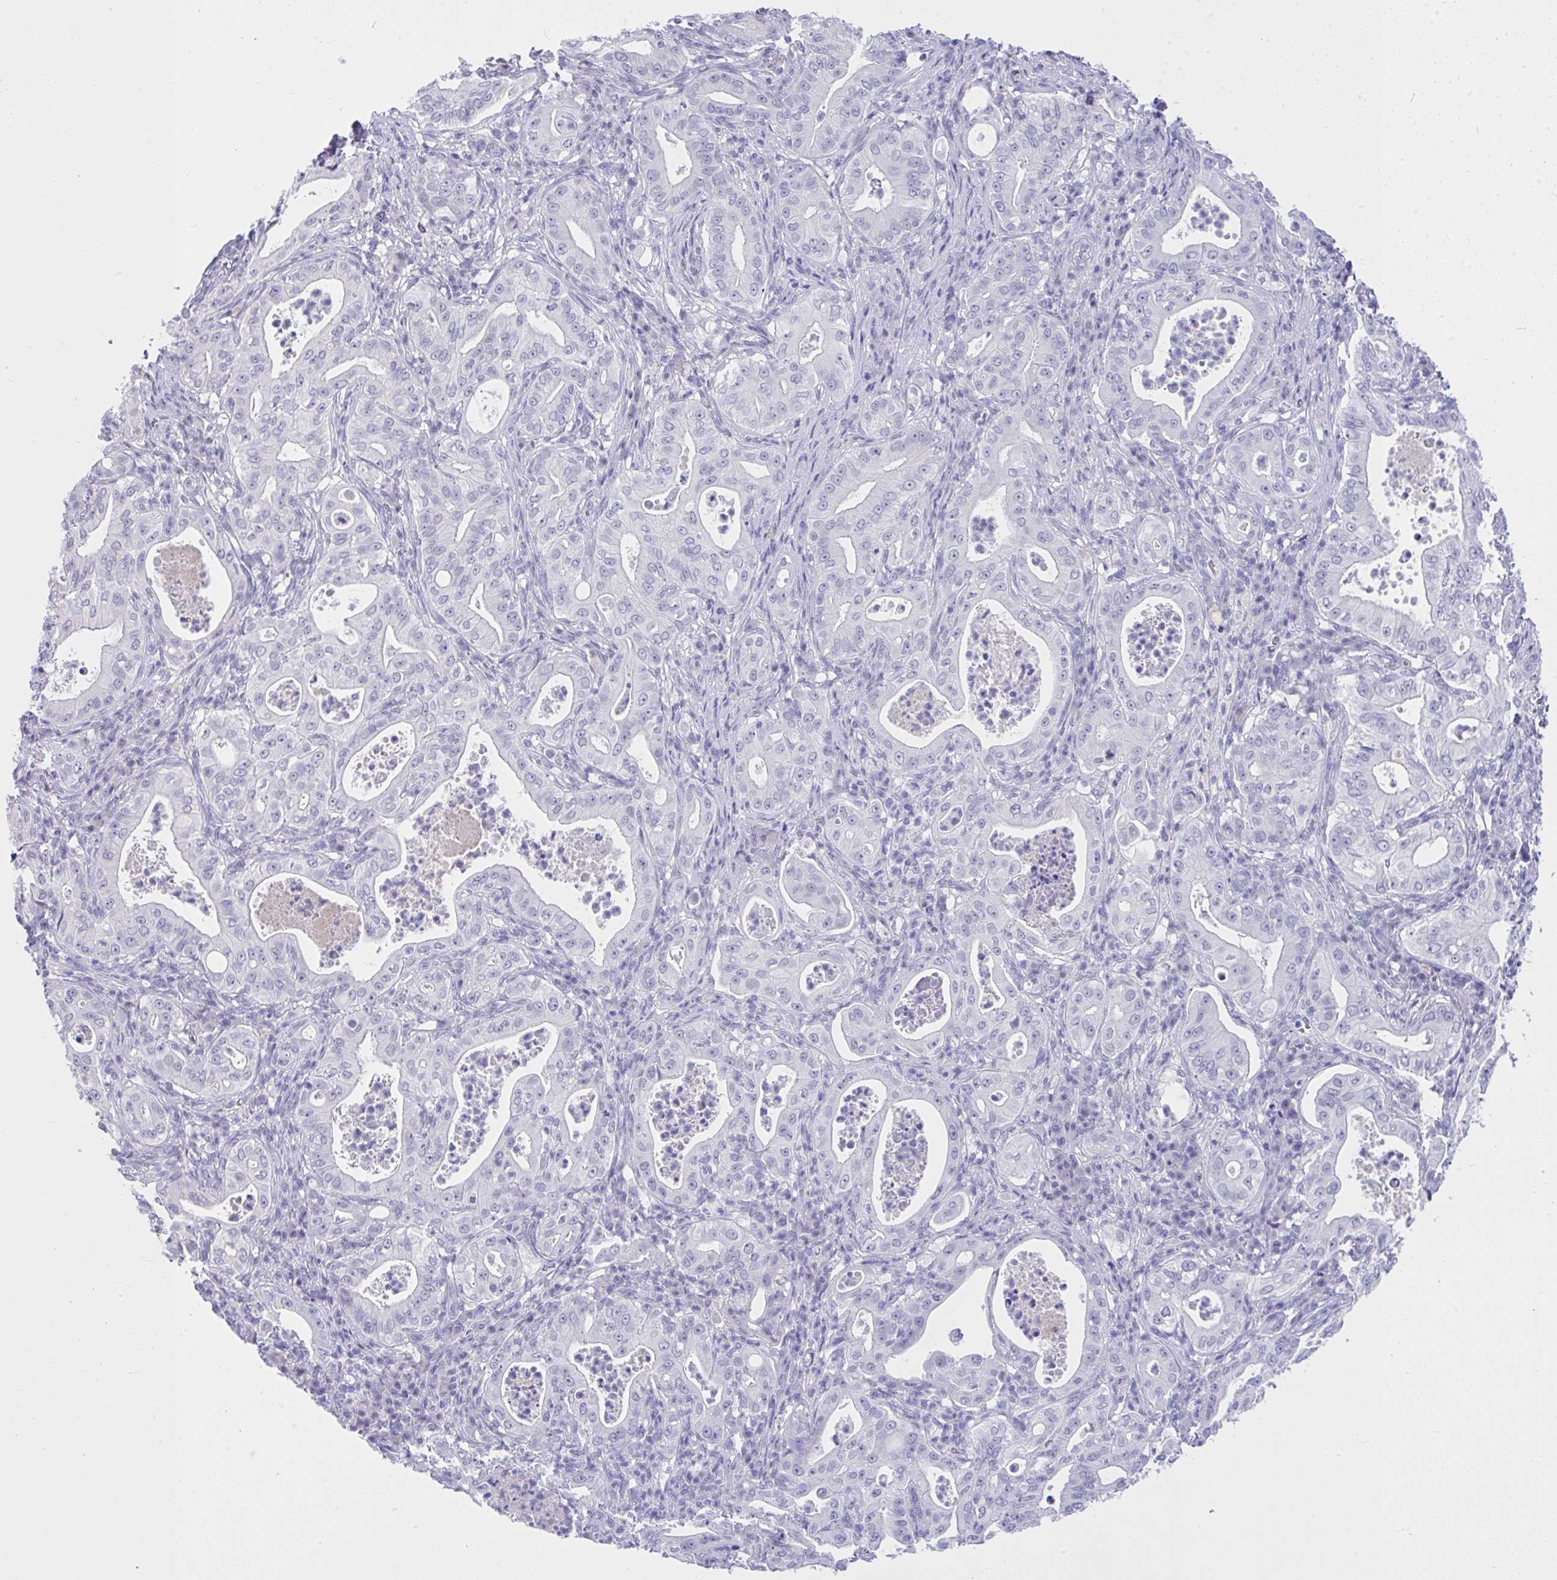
{"staining": {"intensity": "negative", "quantity": "none", "location": "none"}, "tissue": "pancreatic cancer", "cell_type": "Tumor cells", "image_type": "cancer", "snomed": [{"axis": "morphology", "description": "Adenocarcinoma, NOS"}, {"axis": "topography", "description": "Pancreas"}], "caption": "Tumor cells are negative for brown protein staining in pancreatic adenocarcinoma. Nuclei are stained in blue.", "gene": "MS4A12", "patient": {"sex": "male", "age": 71}}